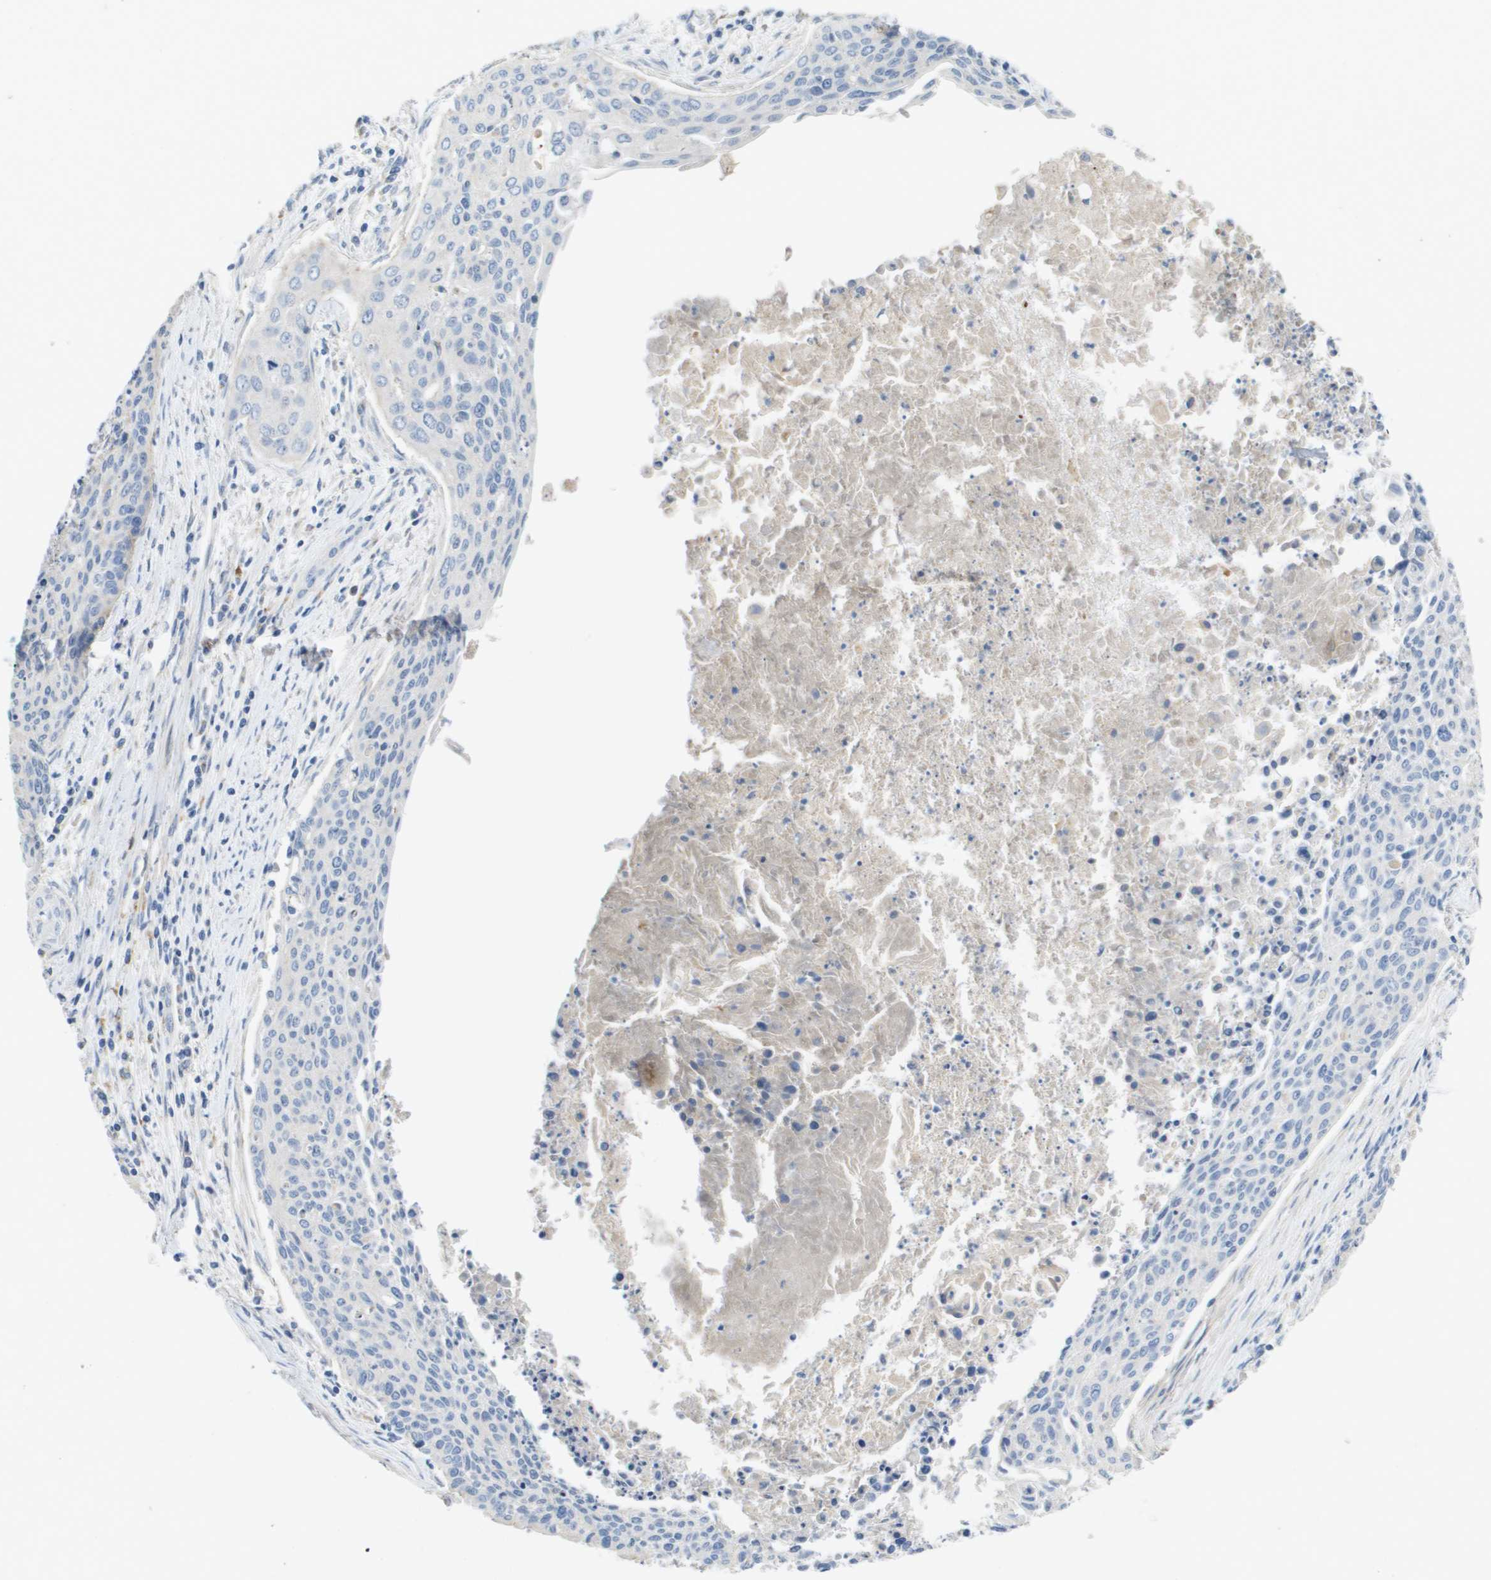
{"staining": {"intensity": "negative", "quantity": "none", "location": "none"}, "tissue": "cervical cancer", "cell_type": "Tumor cells", "image_type": "cancer", "snomed": [{"axis": "morphology", "description": "Squamous cell carcinoma, NOS"}, {"axis": "topography", "description": "Cervix"}], "caption": "This is an immunohistochemistry micrograph of human squamous cell carcinoma (cervical). There is no expression in tumor cells.", "gene": "B3GNT5", "patient": {"sex": "female", "age": 55}}